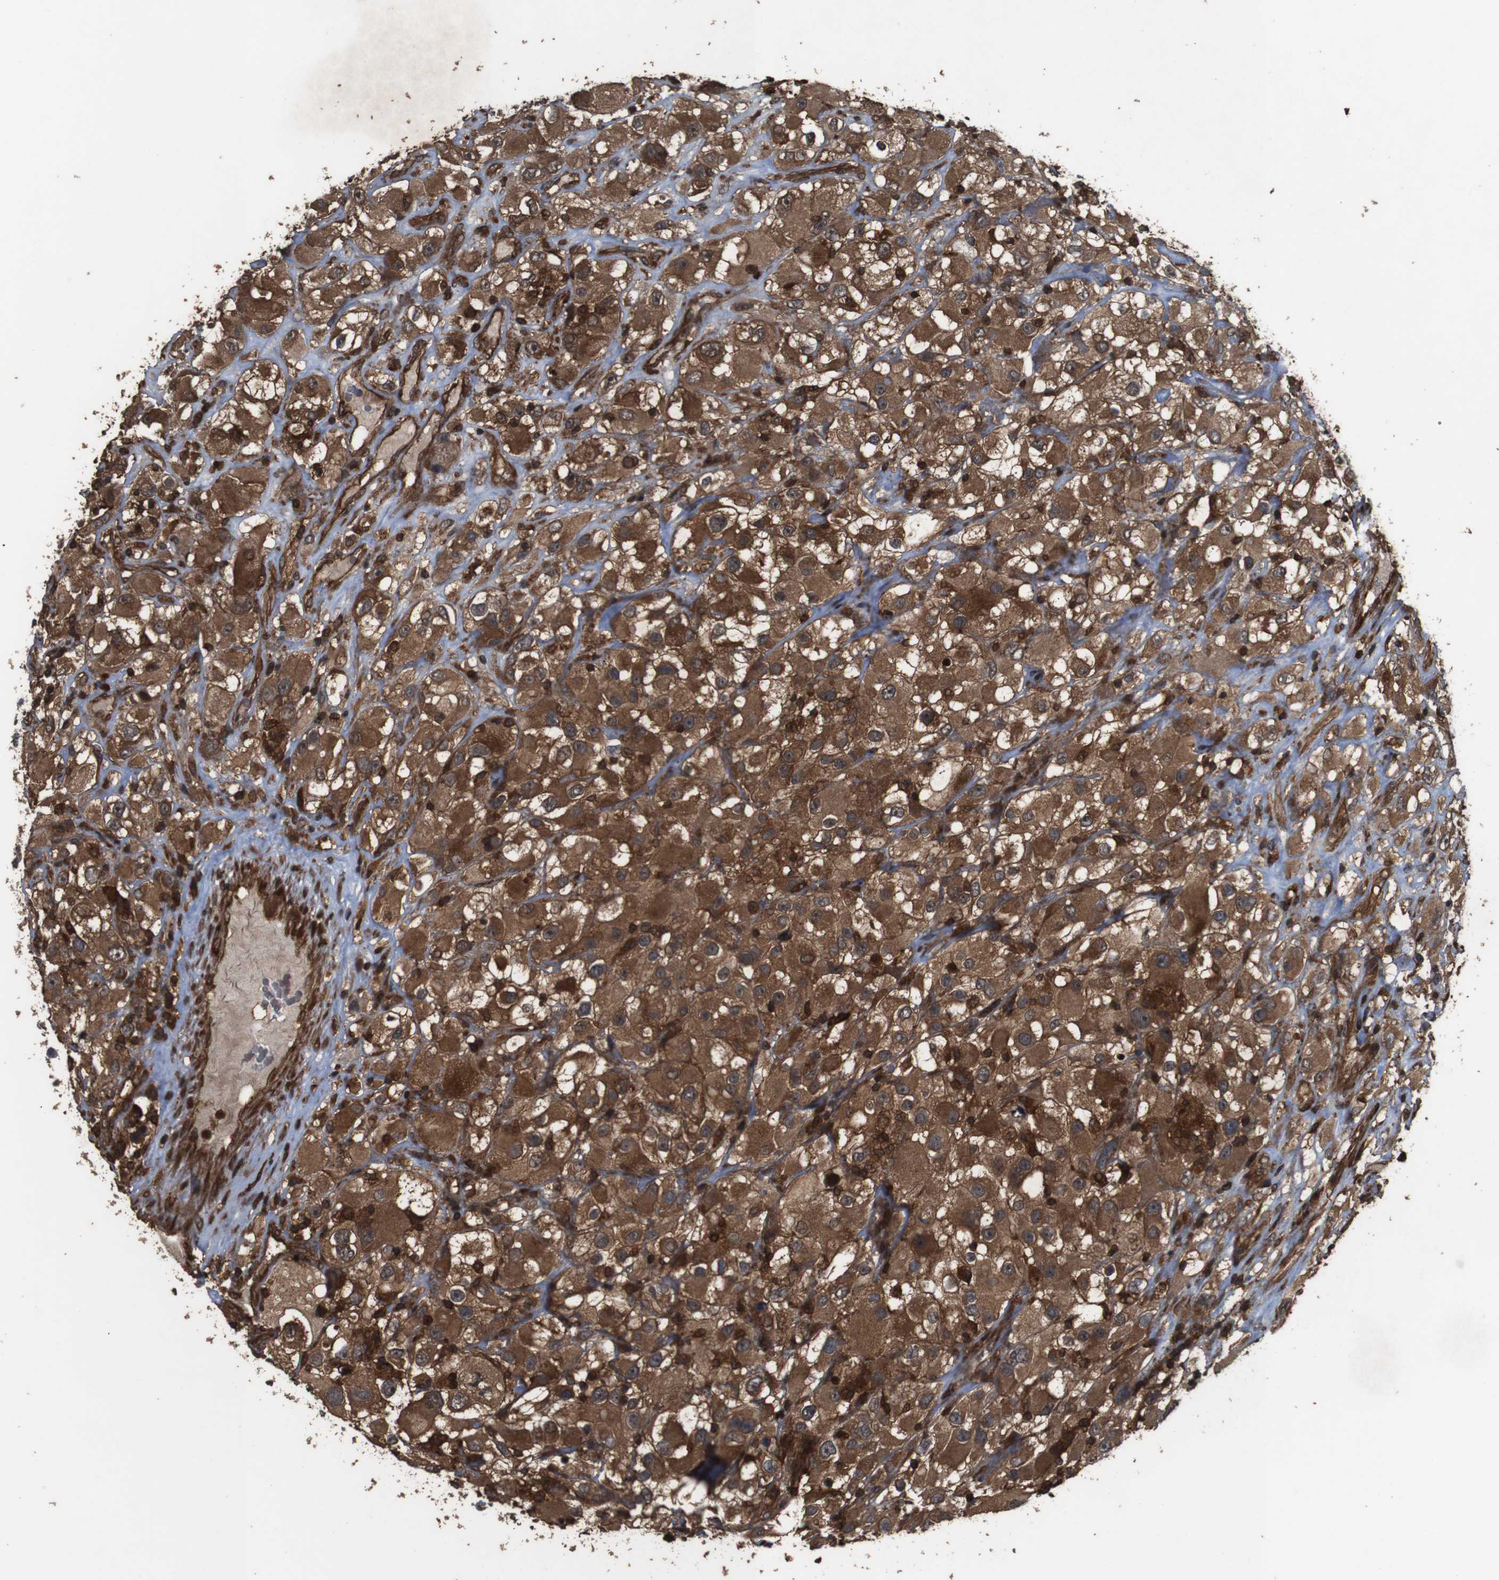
{"staining": {"intensity": "strong", "quantity": ">75%", "location": "cytoplasmic/membranous"}, "tissue": "renal cancer", "cell_type": "Tumor cells", "image_type": "cancer", "snomed": [{"axis": "morphology", "description": "Adenocarcinoma, NOS"}, {"axis": "topography", "description": "Kidney"}], "caption": "Protein expression analysis of renal adenocarcinoma exhibits strong cytoplasmic/membranous positivity in about >75% of tumor cells.", "gene": "BAG4", "patient": {"sex": "female", "age": 52}}